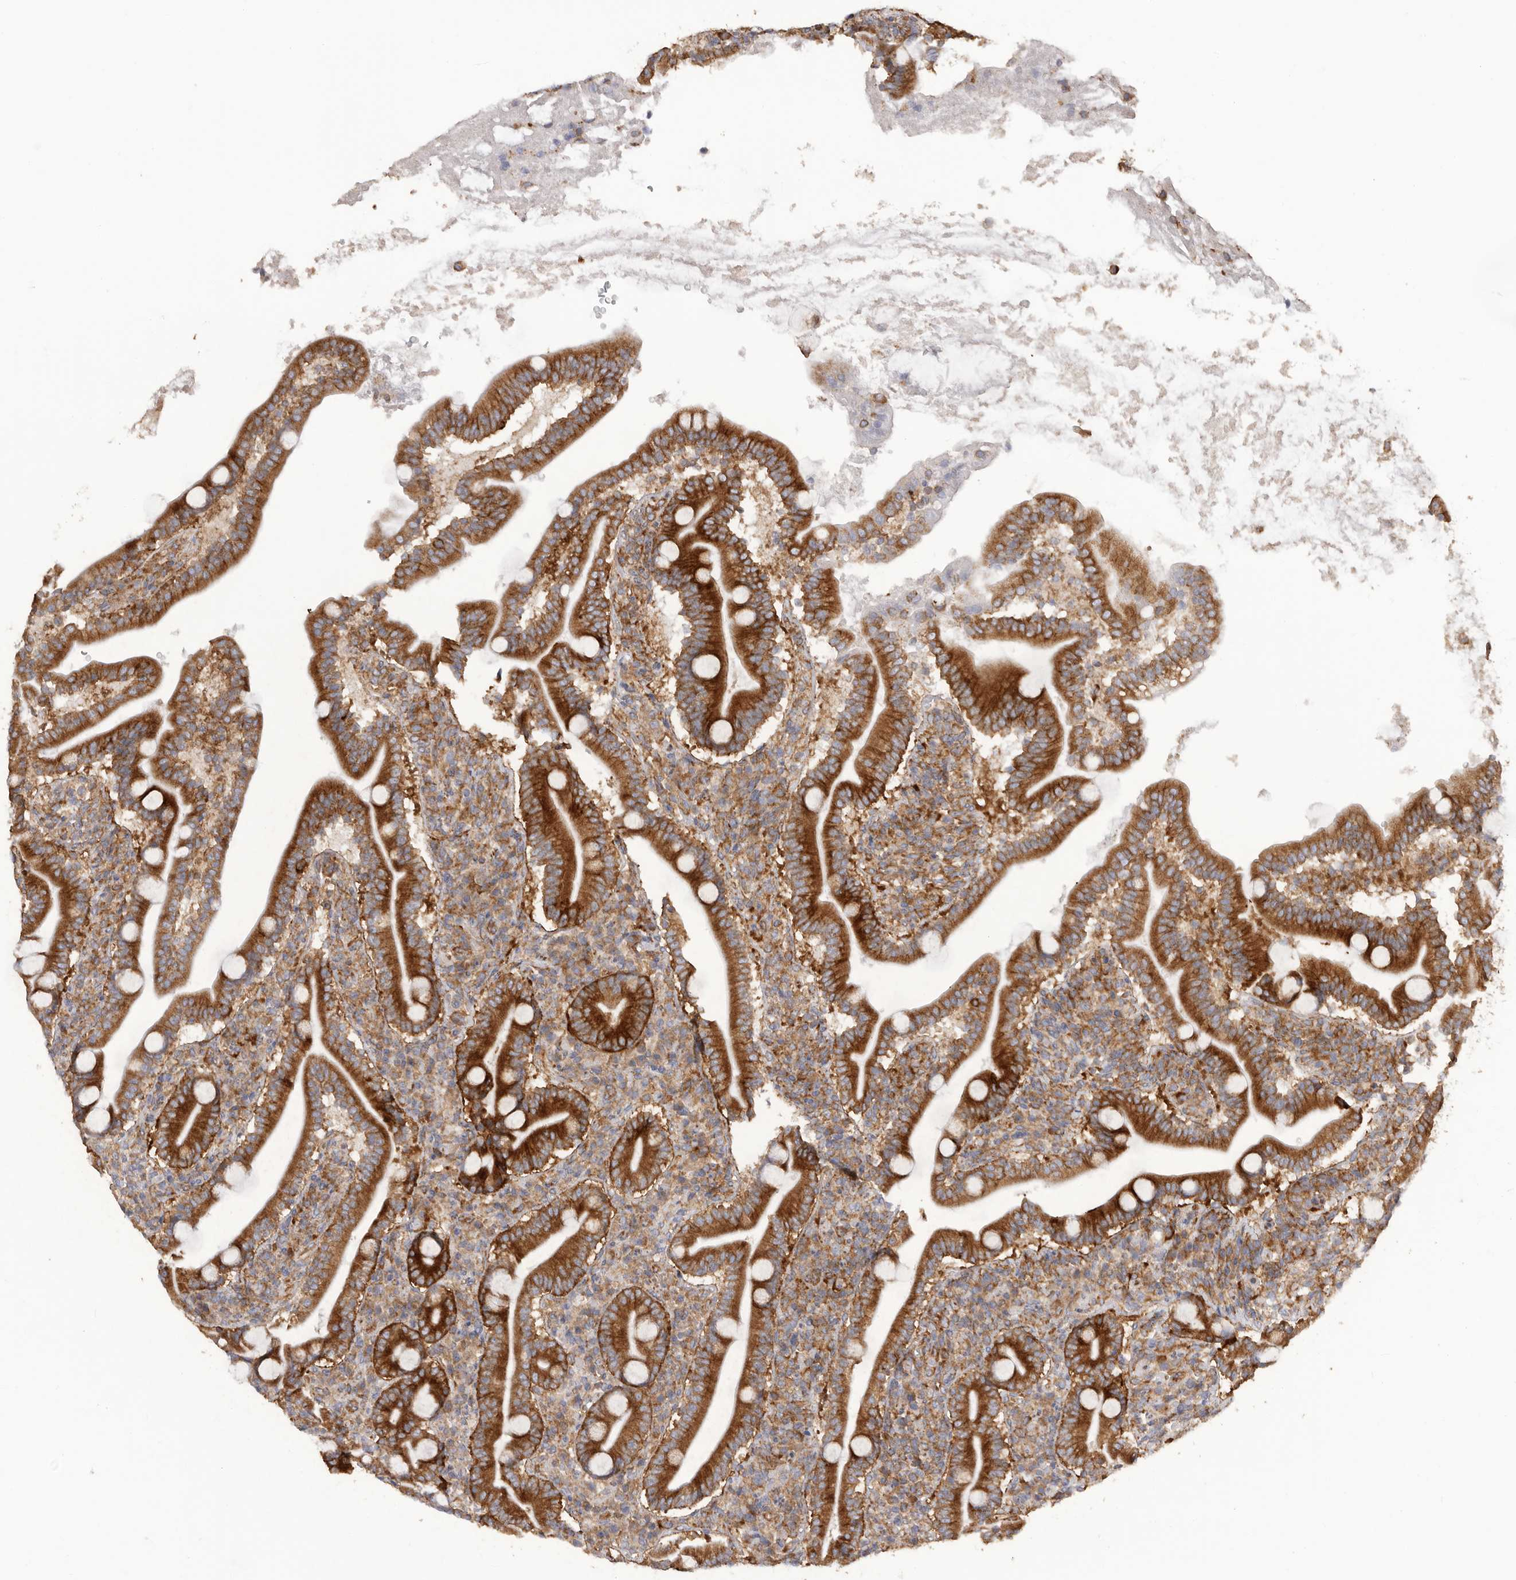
{"staining": {"intensity": "strong", "quantity": ">75%", "location": "cytoplasmic/membranous"}, "tissue": "duodenum", "cell_type": "Glandular cells", "image_type": "normal", "snomed": [{"axis": "morphology", "description": "Normal tissue, NOS"}, {"axis": "topography", "description": "Duodenum"}], "caption": "The image reveals staining of normal duodenum, revealing strong cytoplasmic/membranous protein positivity (brown color) within glandular cells.", "gene": "SERBP1", "patient": {"sex": "male", "age": 35}}